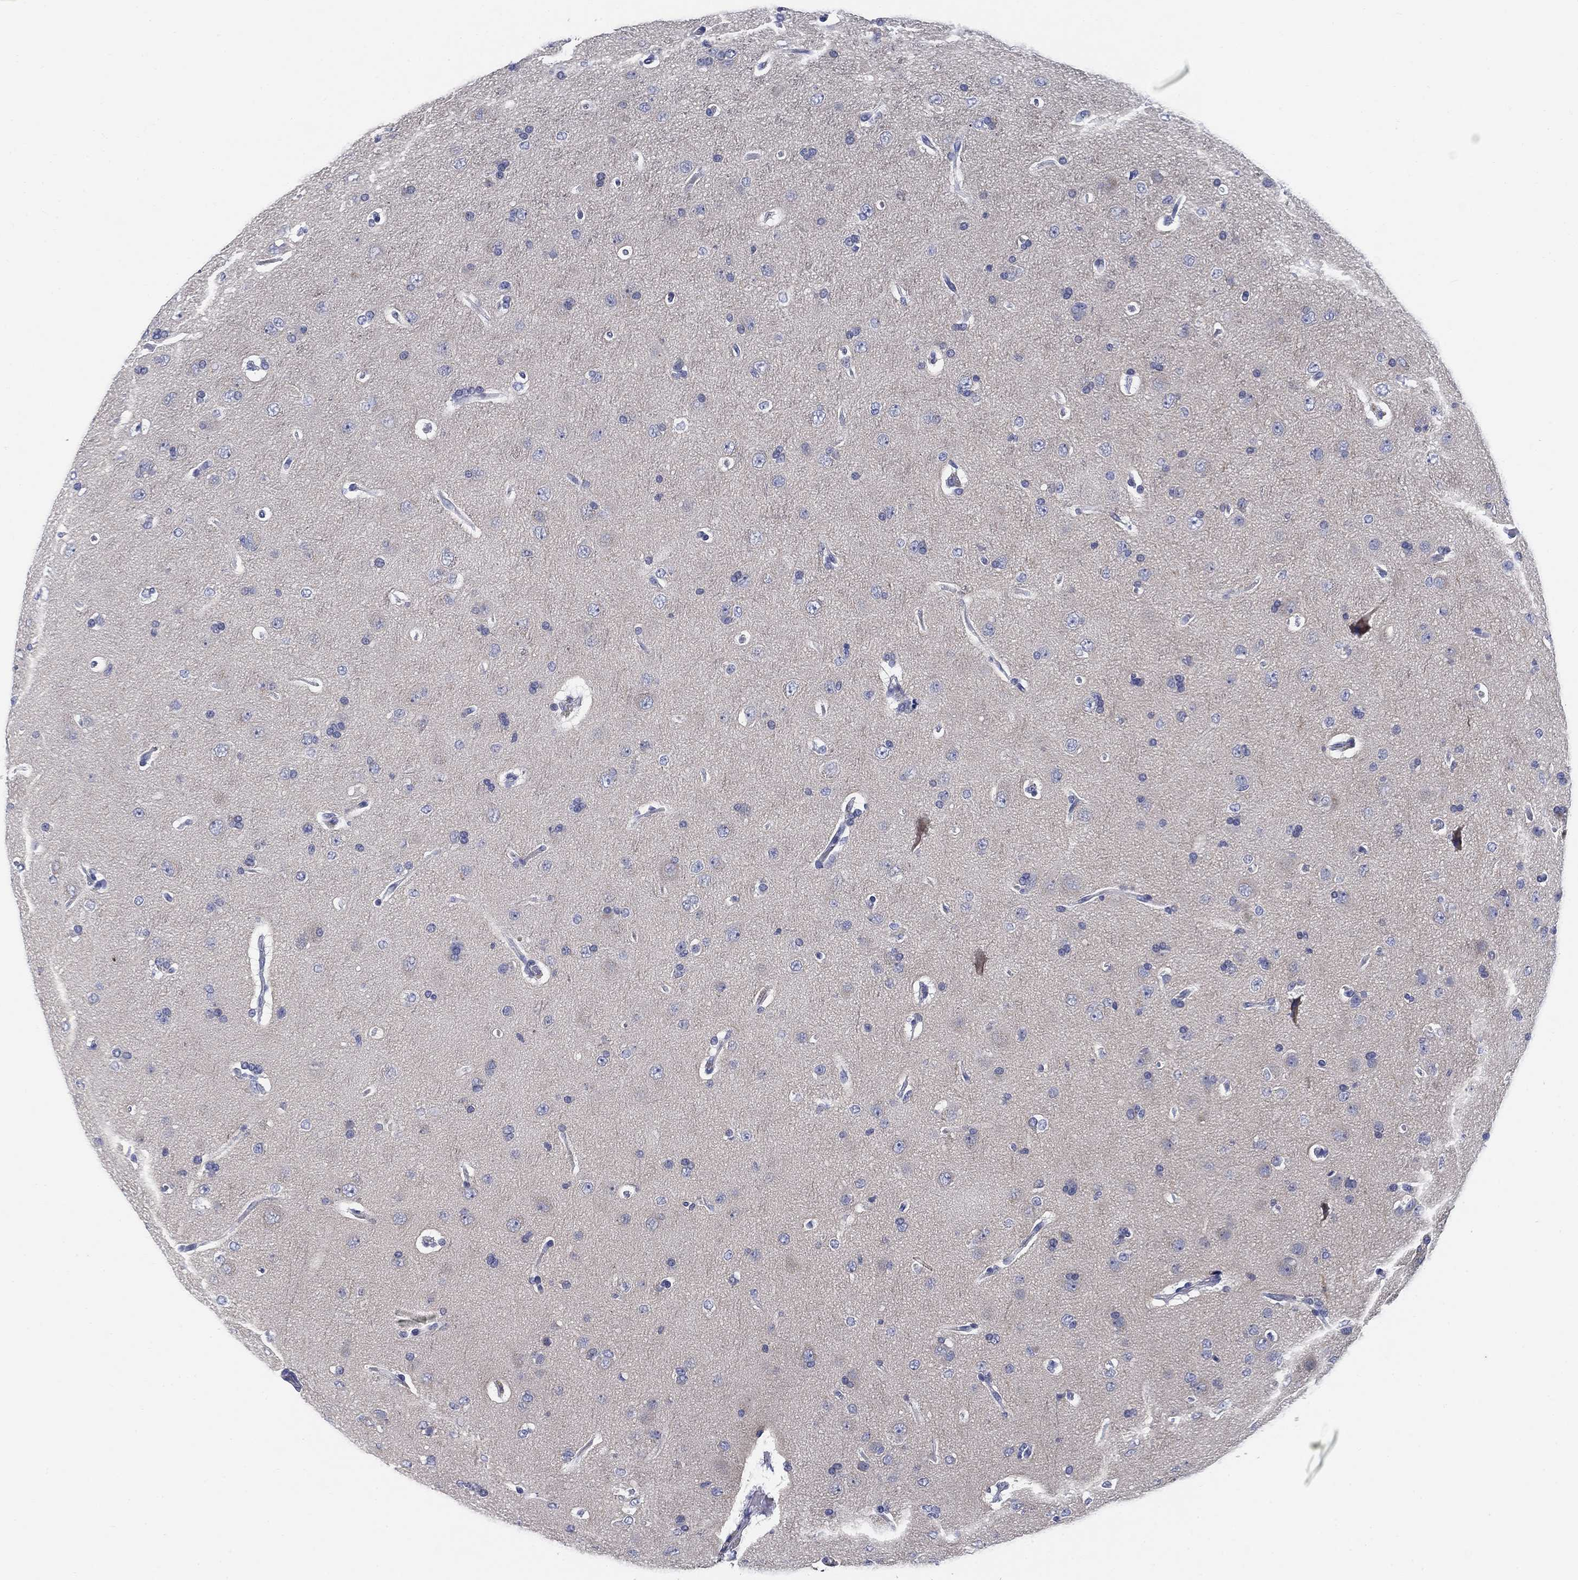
{"staining": {"intensity": "negative", "quantity": "none", "location": "none"}, "tissue": "glioma", "cell_type": "Tumor cells", "image_type": "cancer", "snomed": [{"axis": "morphology", "description": "Glioma, malignant, NOS"}, {"axis": "topography", "description": "Cerebral cortex"}], "caption": "DAB (3,3'-diaminobenzidine) immunohistochemical staining of human glioma exhibits no significant expression in tumor cells.", "gene": "CLUL1", "patient": {"sex": "male", "age": 58}}